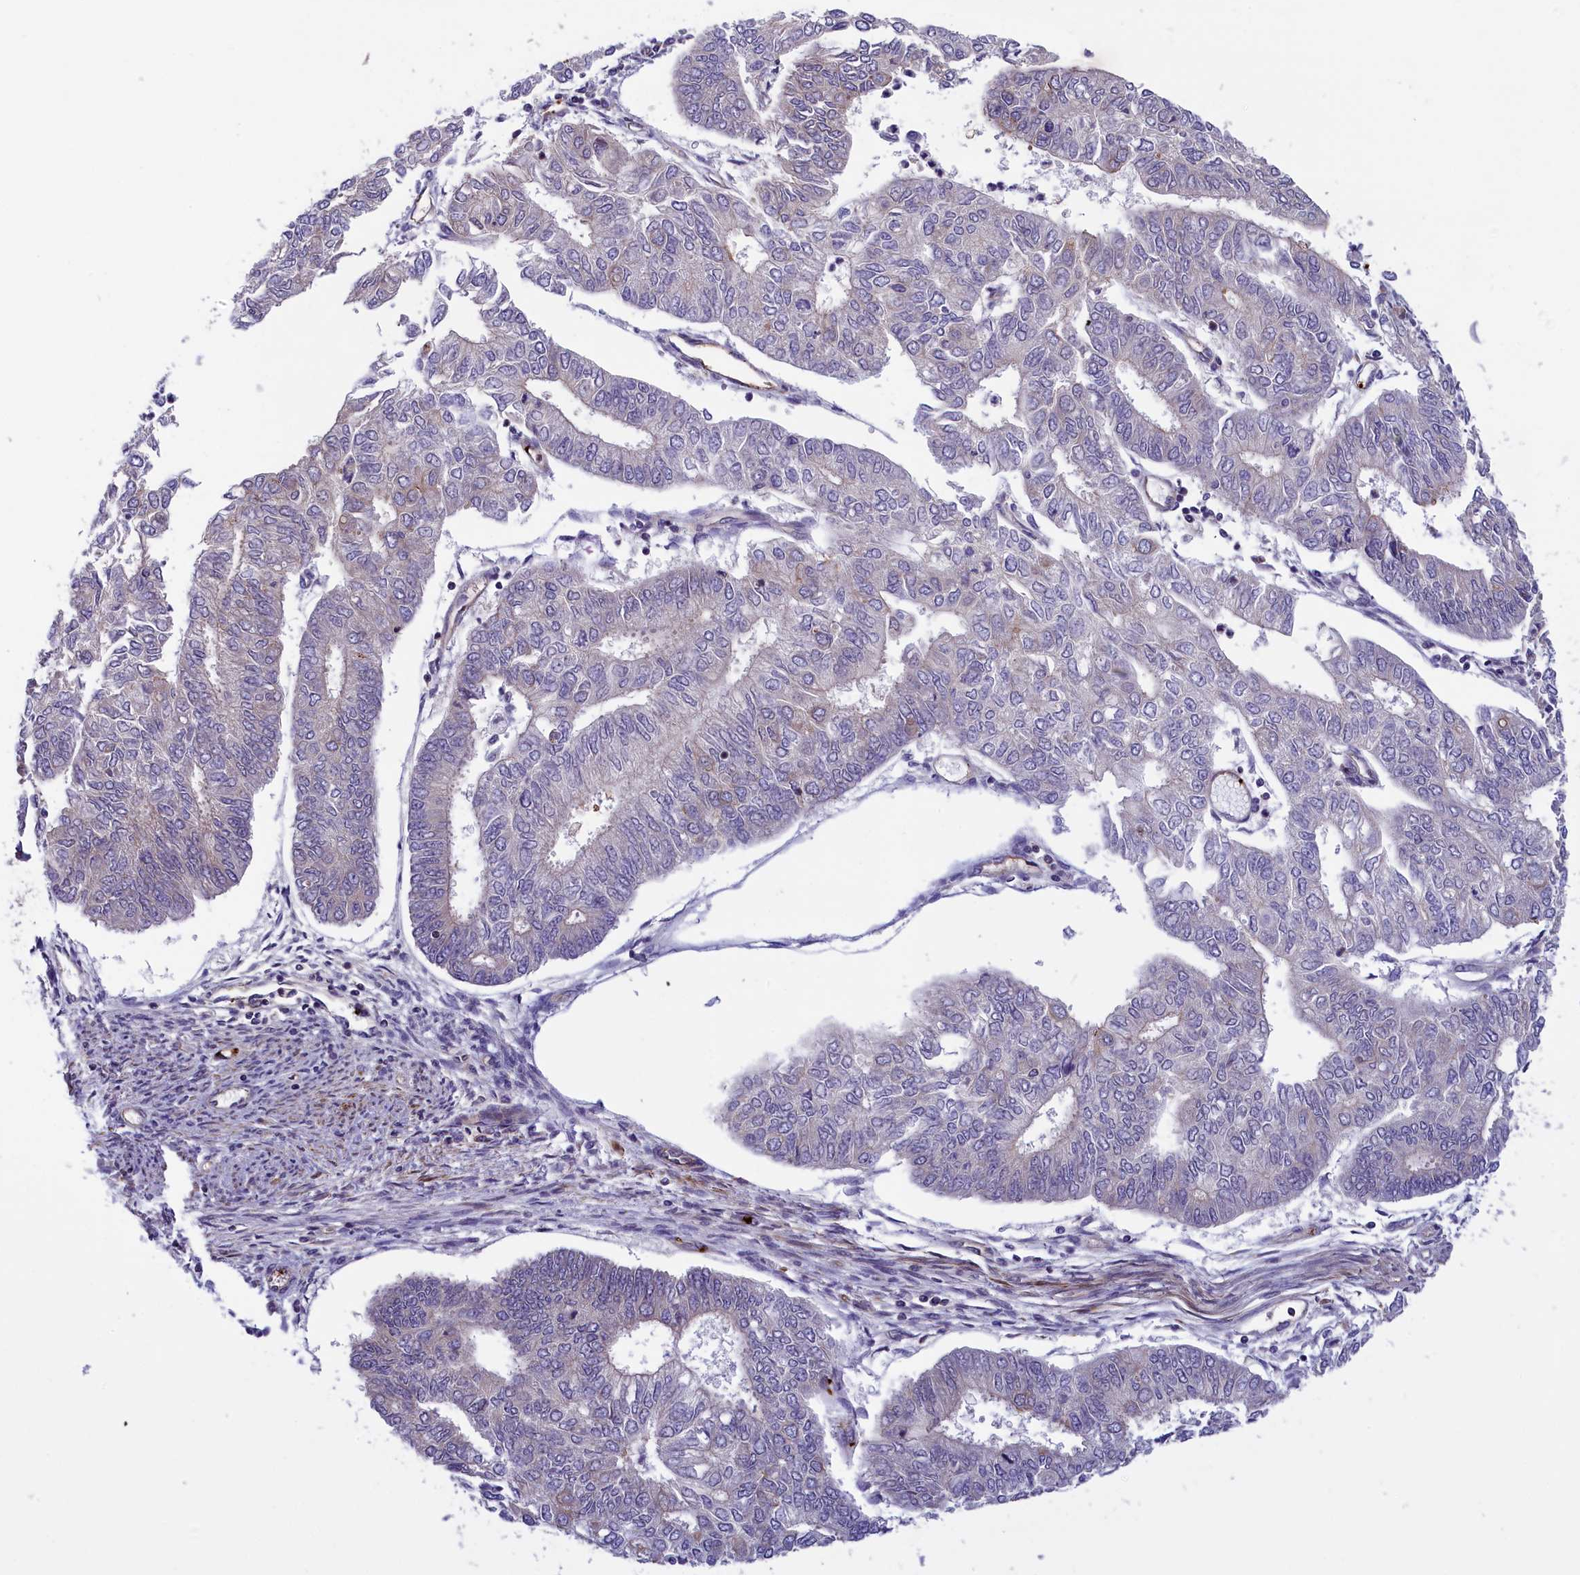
{"staining": {"intensity": "negative", "quantity": "none", "location": "none"}, "tissue": "endometrial cancer", "cell_type": "Tumor cells", "image_type": "cancer", "snomed": [{"axis": "morphology", "description": "Adenocarcinoma, NOS"}, {"axis": "topography", "description": "Endometrium"}], "caption": "This is an immunohistochemistry (IHC) micrograph of endometrial adenocarcinoma. There is no positivity in tumor cells.", "gene": "HEATR3", "patient": {"sex": "female", "age": 68}}